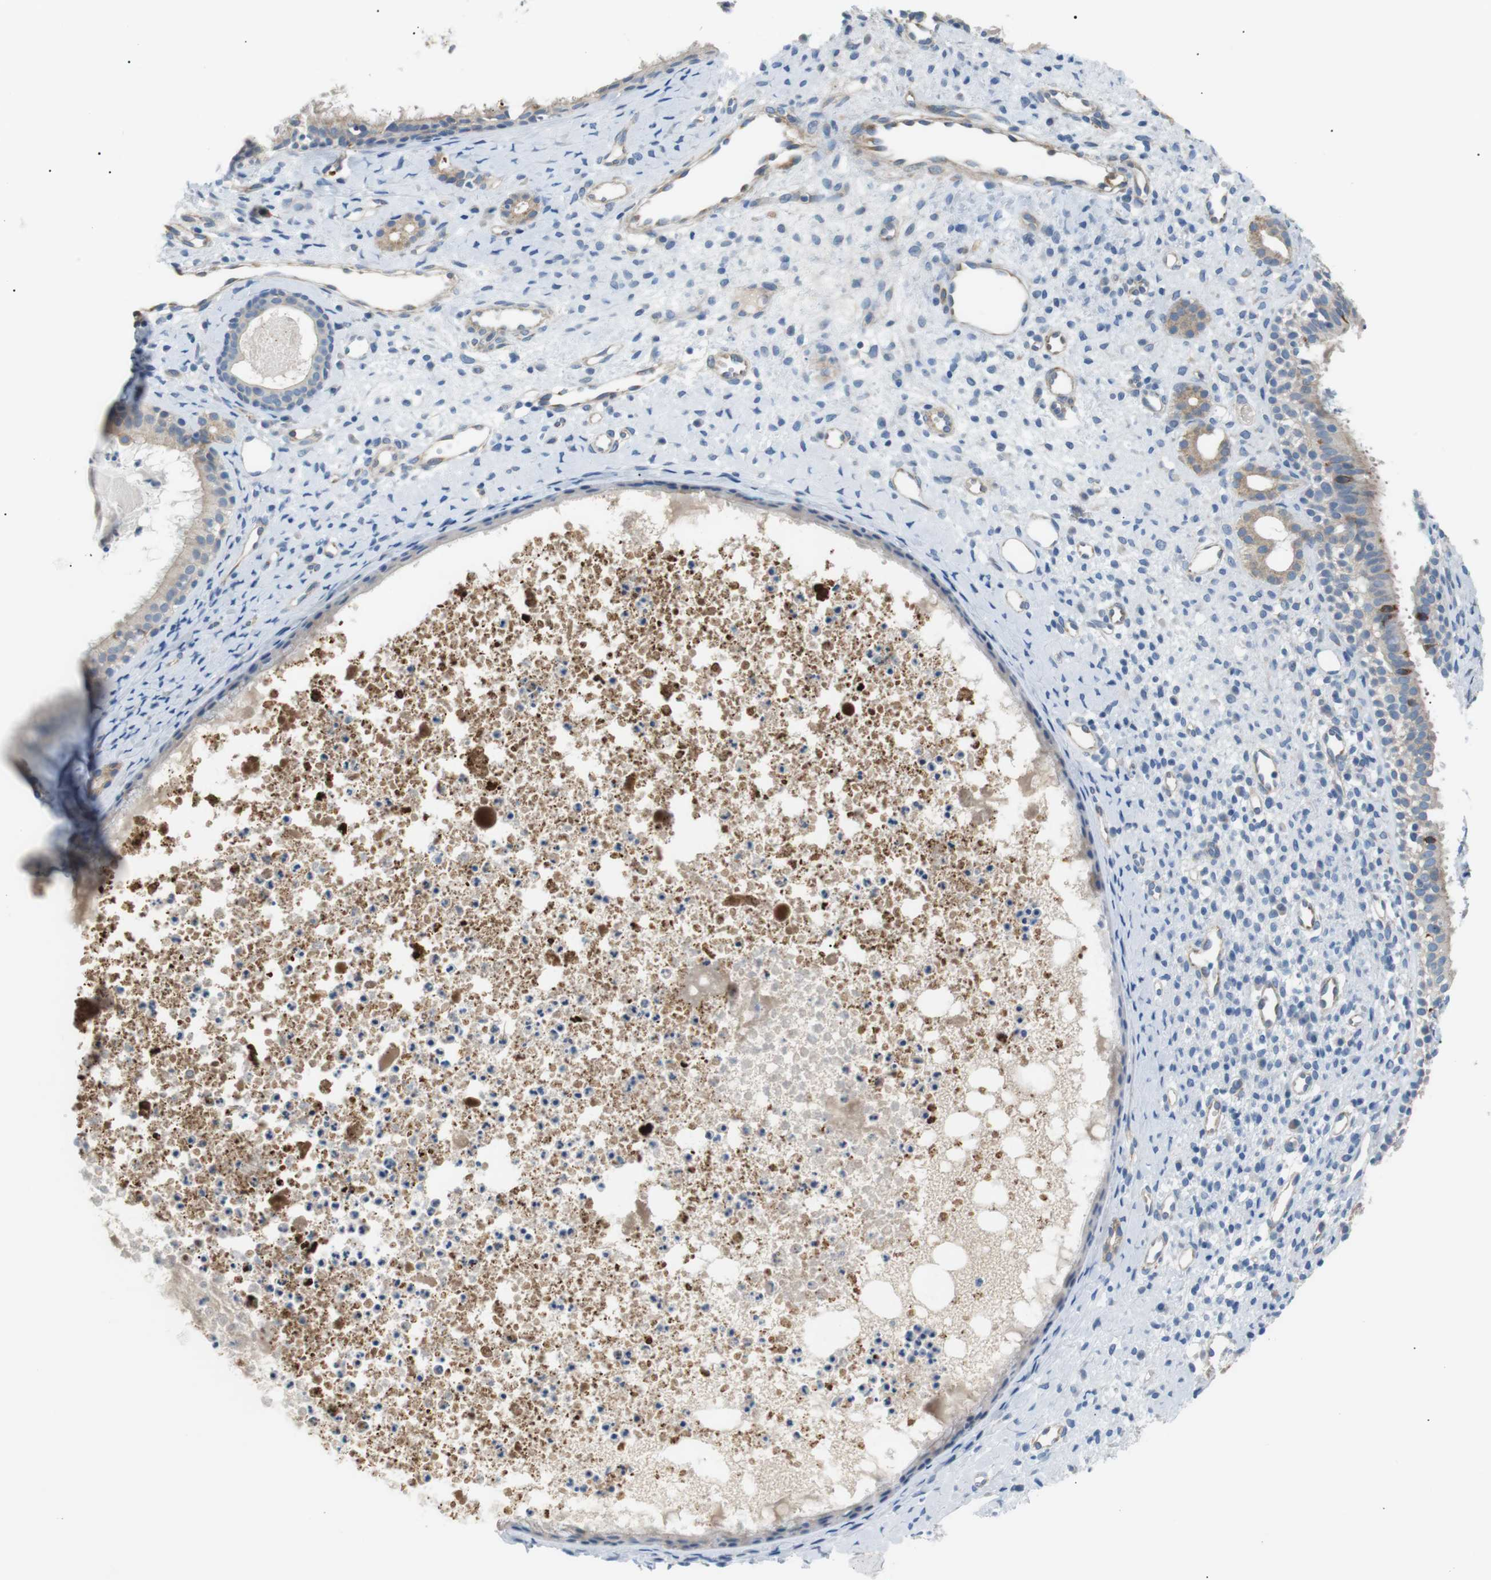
{"staining": {"intensity": "weak", "quantity": ">75%", "location": "cytoplasmic/membranous"}, "tissue": "nasopharynx", "cell_type": "Respiratory epithelial cells", "image_type": "normal", "snomed": [{"axis": "morphology", "description": "Normal tissue, NOS"}, {"axis": "topography", "description": "Nasopharynx"}], "caption": "The photomicrograph displays staining of normal nasopharynx, revealing weak cytoplasmic/membranous protein positivity (brown color) within respiratory epithelial cells.", "gene": "MTARC2", "patient": {"sex": "male", "age": 22}}